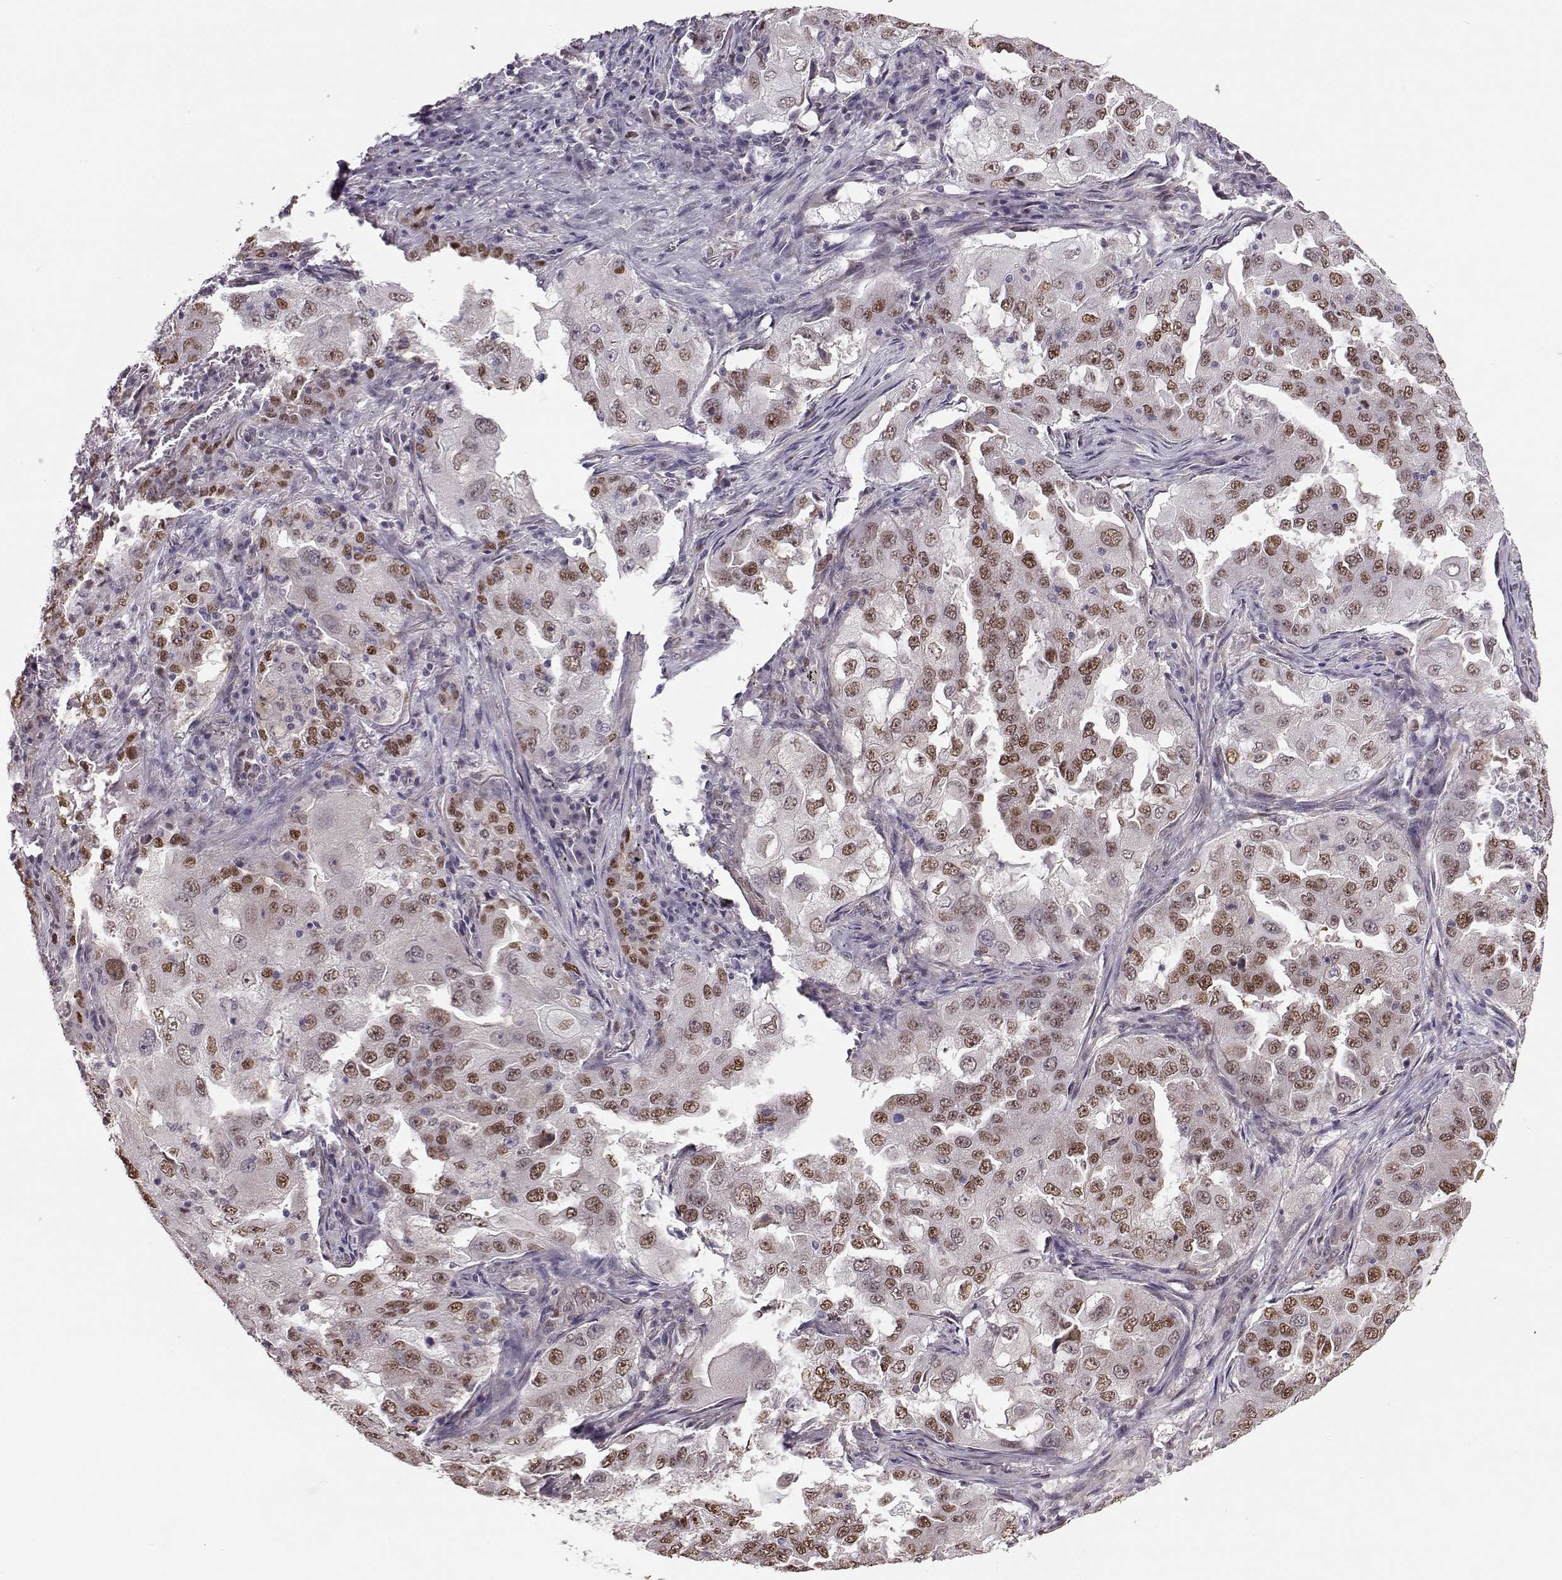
{"staining": {"intensity": "moderate", "quantity": ">75%", "location": "nuclear"}, "tissue": "lung cancer", "cell_type": "Tumor cells", "image_type": "cancer", "snomed": [{"axis": "morphology", "description": "Adenocarcinoma, NOS"}, {"axis": "topography", "description": "Lung"}], "caption": "A histopathology image of human lung cancer stained for a protein exhibits moderate nuclear brown staining in tumor cells.", "gene": "KLF6", "patient": {"sex": "female", "age": 61}}